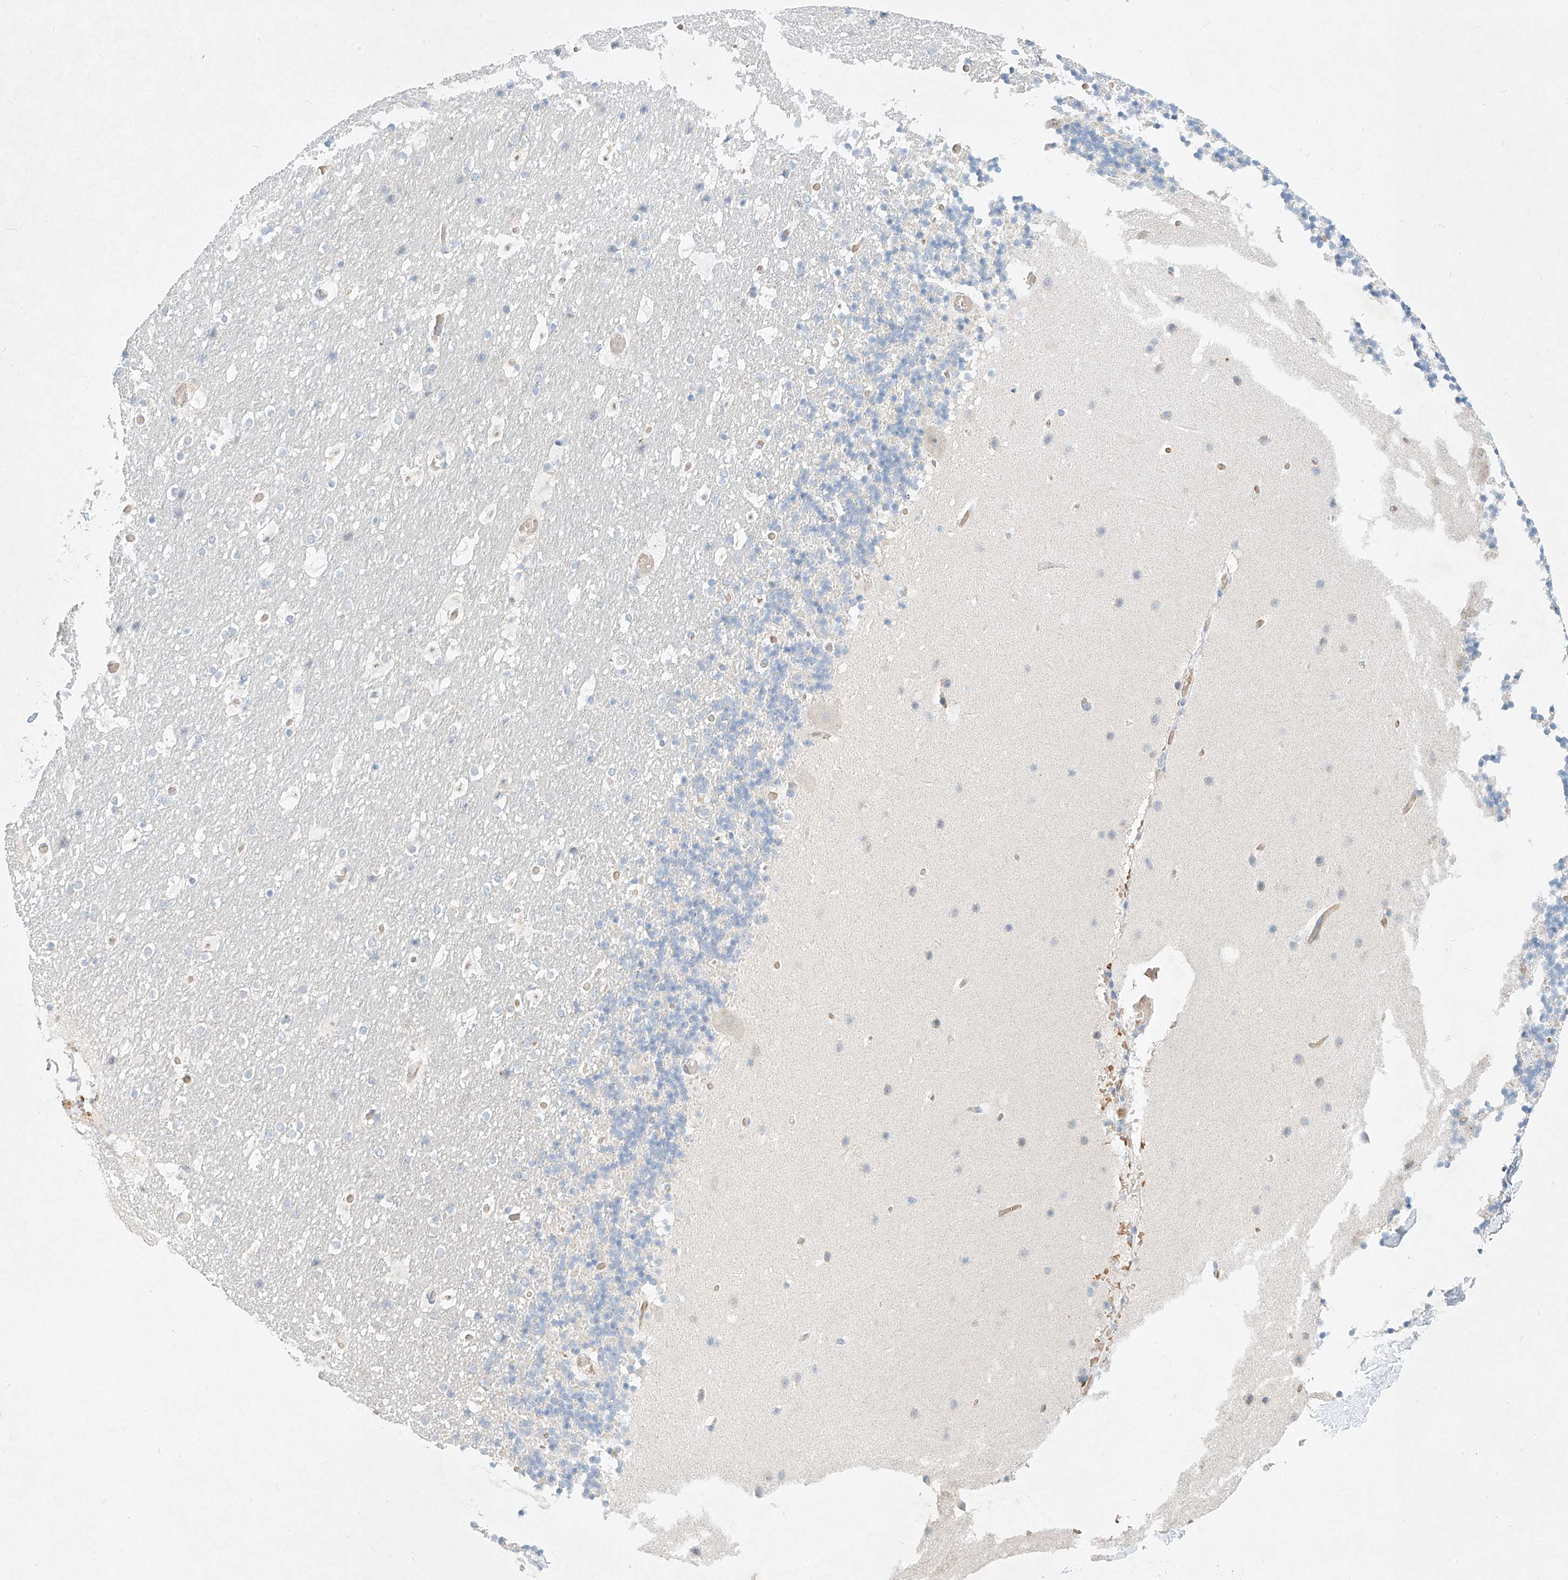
{"staining": {"intensity": "negative", "quantity": "none", "location": "none"}, "tissue": "cerebellum", "cell_type": "Cells in granular layer", "image_type": "normal", "snomed": [{"axis": "morphology", "description": "Normal tissue, NOS"}, {"axis": "topography", "description": "Cerebellum"}], "caption": "Immunohistochemical staining of unremarkable human cerebellum demonstrates no significant staining in cells in granular layer. (Stains: DAB immunohistochemistry with hematoxylin counter stain, Microscopy: brightfield microscopy at high magnification).", "gene": "SYTL3", "patient": {"sex": "male", "age": 57}}